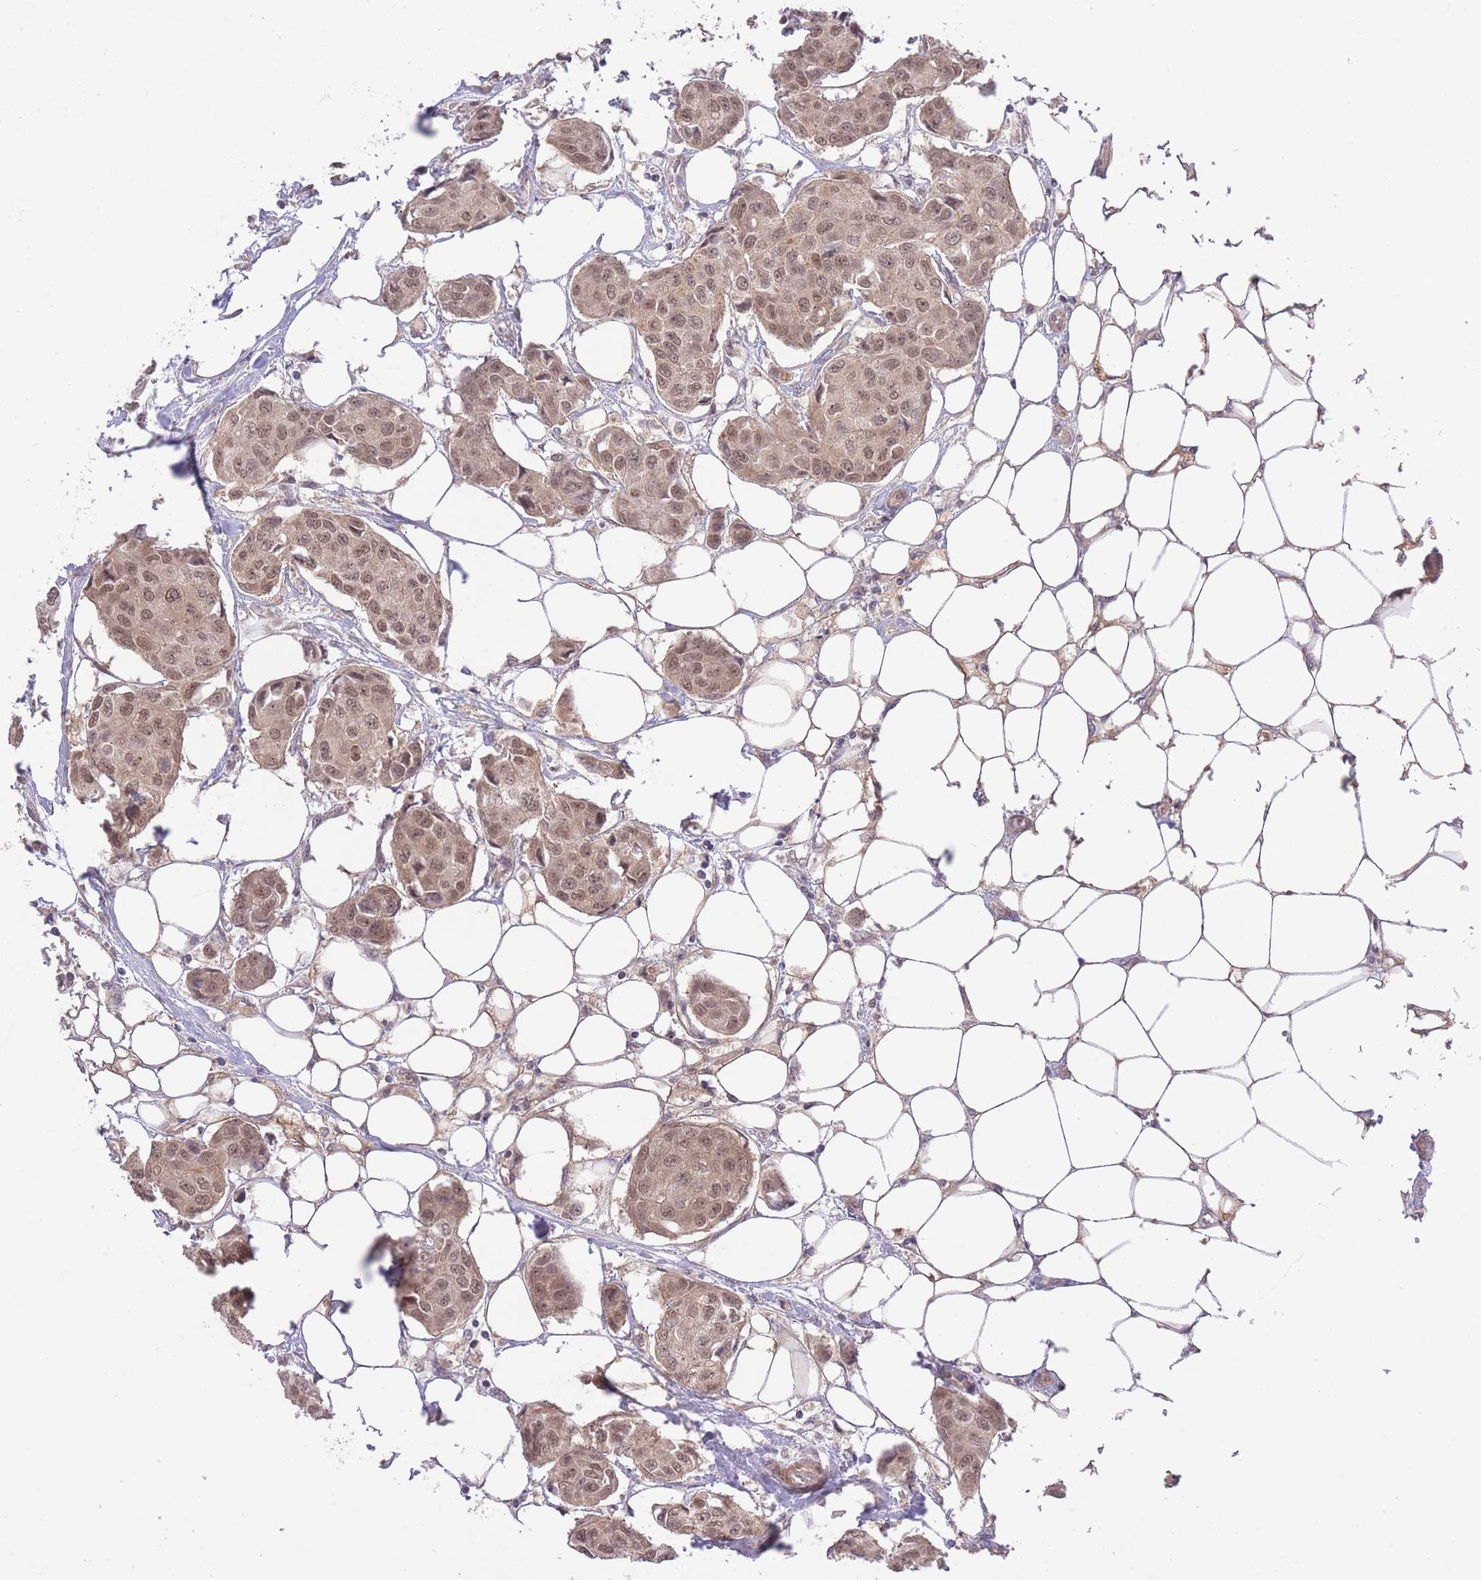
{"staining": {"intensity": "moderate", "quantity": ">75%", "location": "nuclear"}, "tissue": "breast cancer", "cell_type": "Tumor cells", "image_type": "cancer", "snomed": [{"axis": "morphology", "description": "Duct carcinoma"}, {"axis": "topography", "description": "Breast"}, {"axis": "topography", "description": "Lymph node"}], "caption": "DAB (3,3'-diaminobenzidine) immunohistochemical staining of human breast infiltrating ductal carcinoma reveals moderate nuclear protein staining in about >75% of tumor cells.", "gene": "ELOA2", "patient": {"sex": "female", "age": 80}}